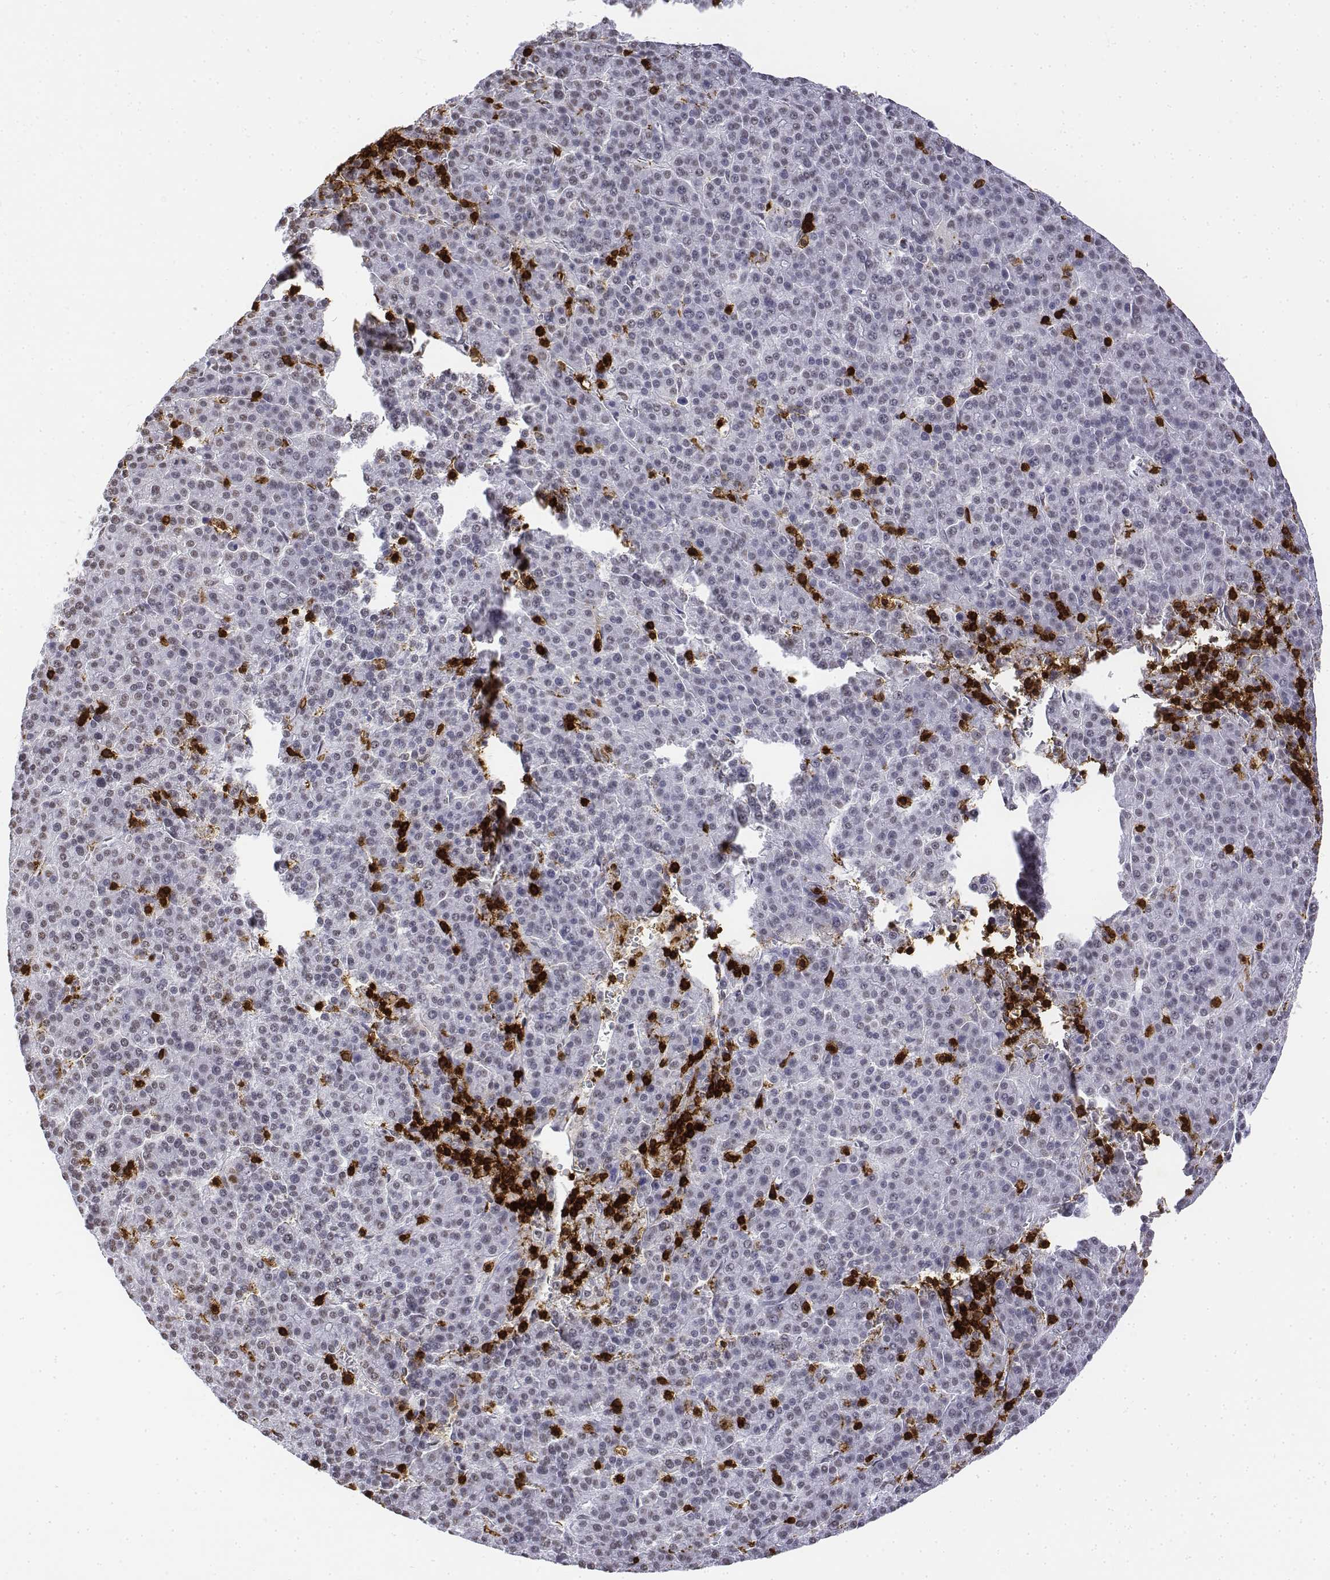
{"staining": {"intensity": "negative", "quantity": "none", "location": "none"}, "tissue": "liver cancer", "cell_type": "Tumor cells", "image_type": "cancer", "snomed": [{"axis": "morphology", "description": "Carcinoma, Hepatocellular, NOS"}, {"axis": "topography", "description": "Liver"}], "caption": "Tumor cells are negative for brown protein staining in liver cancer.", "gene": "CD3E", "patient": {"sex": "female", "age": 58}}